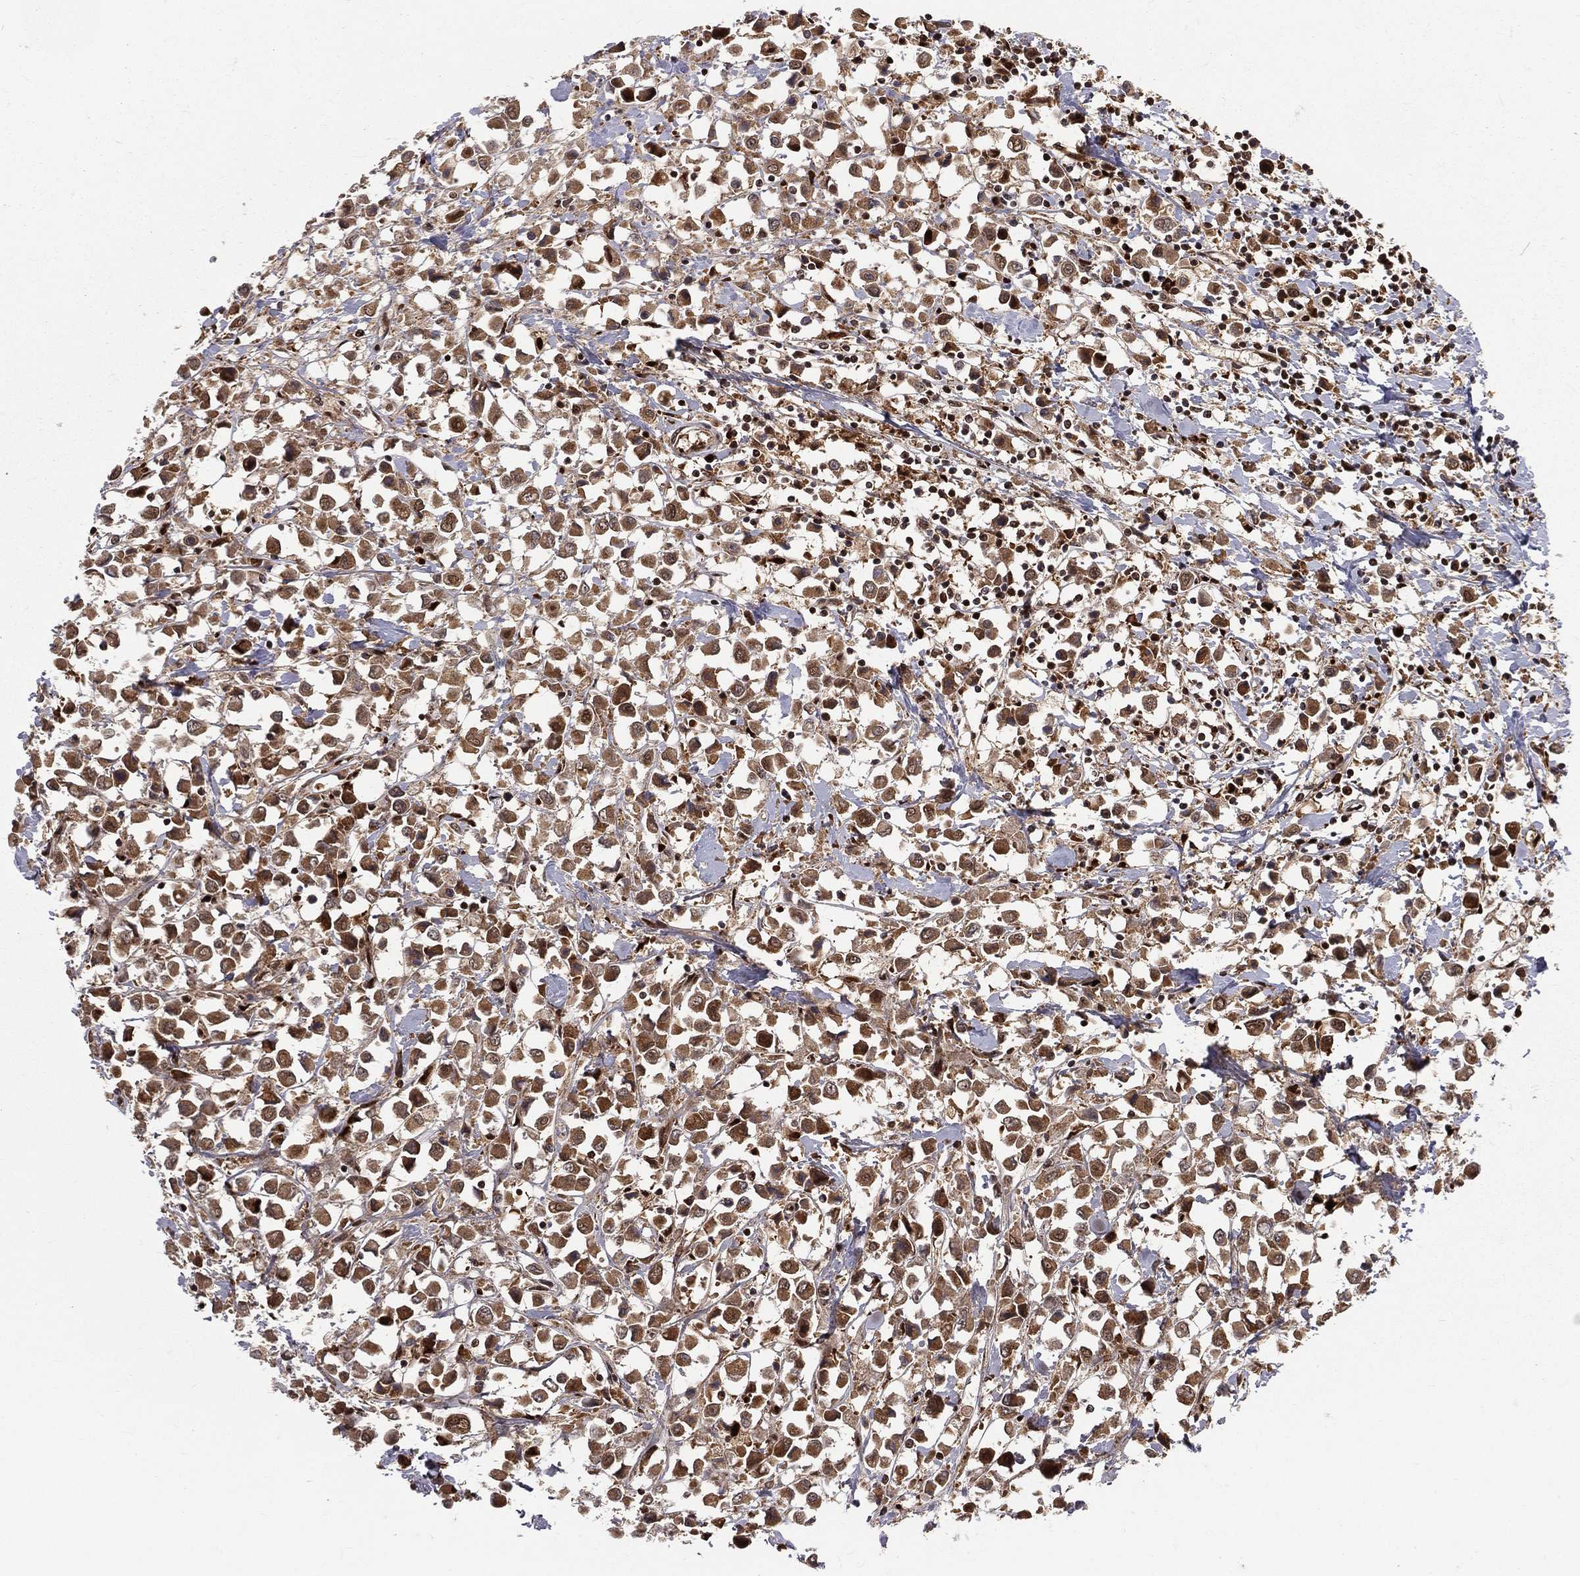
{"staining": {"intensity": "moderate", "quantity": ">75%", "location": "cytoplasmic/membranous"}, "tissue": "breast cancer", "cell_type": "Tumor cells", "image_type": "cancer", "snomed": [{"axis": "morphology", "description": "Duct carcinoma"}, {"axis": "topography", "description": "Breast"}], "caption": "Moderate cytoplasmic/membranous protein staining is present in approximately >75% of tumor cells in breast cancer.", "gene": "MDM2", "patient": {"sex": "female", "age": 61}}